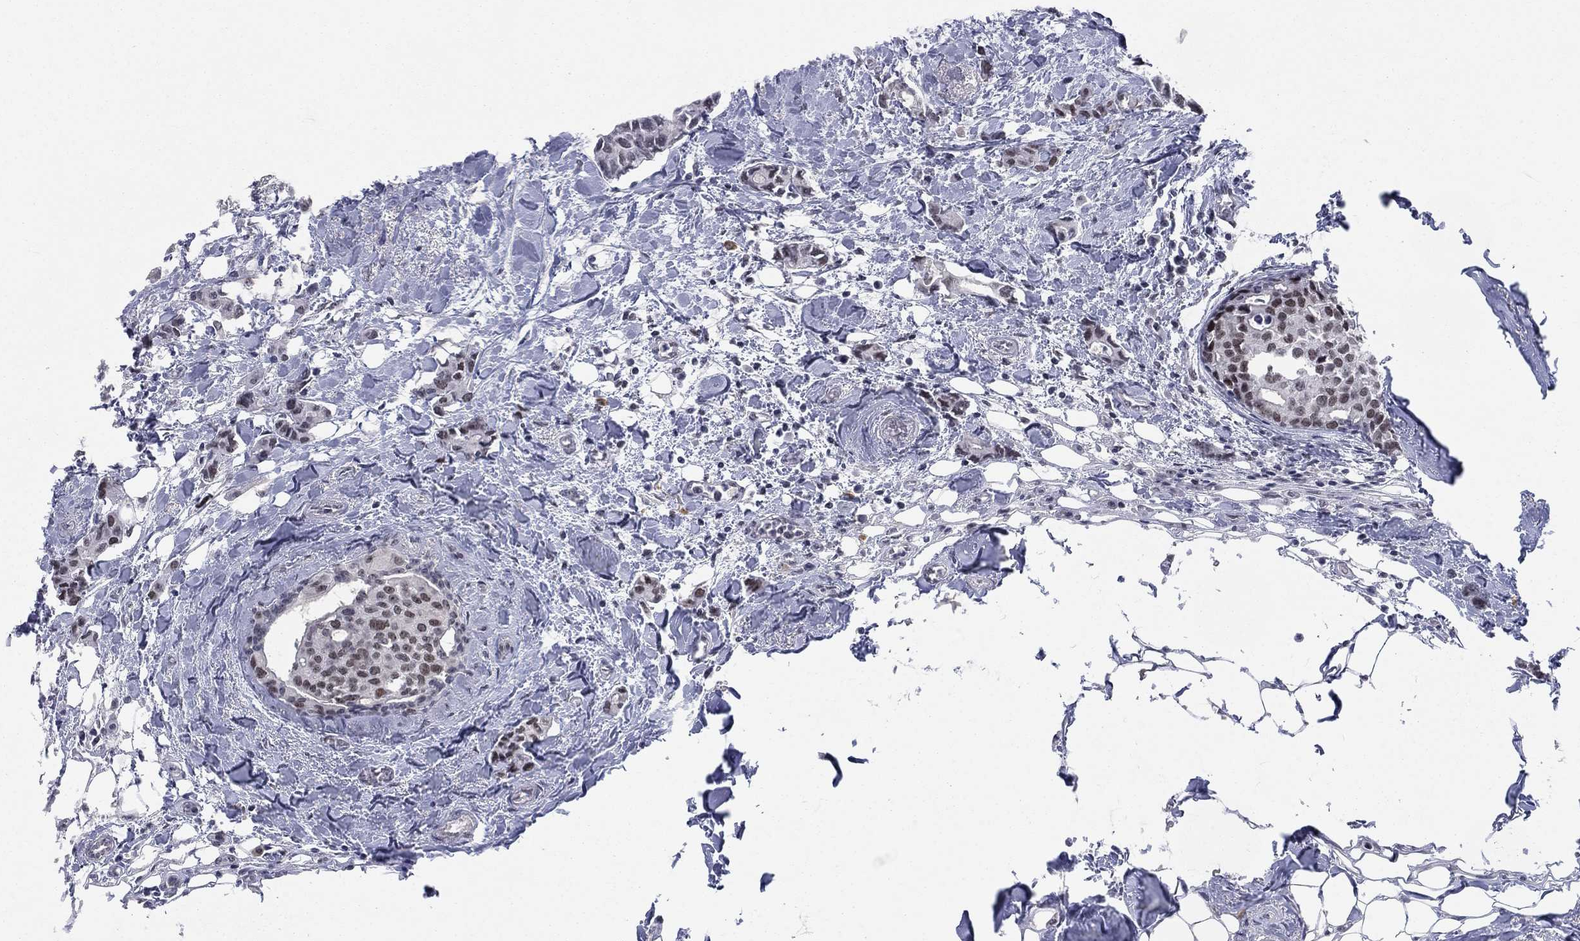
{"staining": {"intensity": "negative", "quantity": "none", "location": "none"}, "tissue": "breast cancer", "cell_type": "Tumor cells", "image_type": "cancer", "snomed": [{"axis": "morphology", "description": "Duct carcinoma"}, {"axis": "topography", "description": "Breast"}], "caption": "Breast cancer (intraductal carcinoma) stained for a protein using IHC exhibits no positivity tumor cells.", "gene": "FYTTD1", "patient": {"sex": "female", "age": 83}}